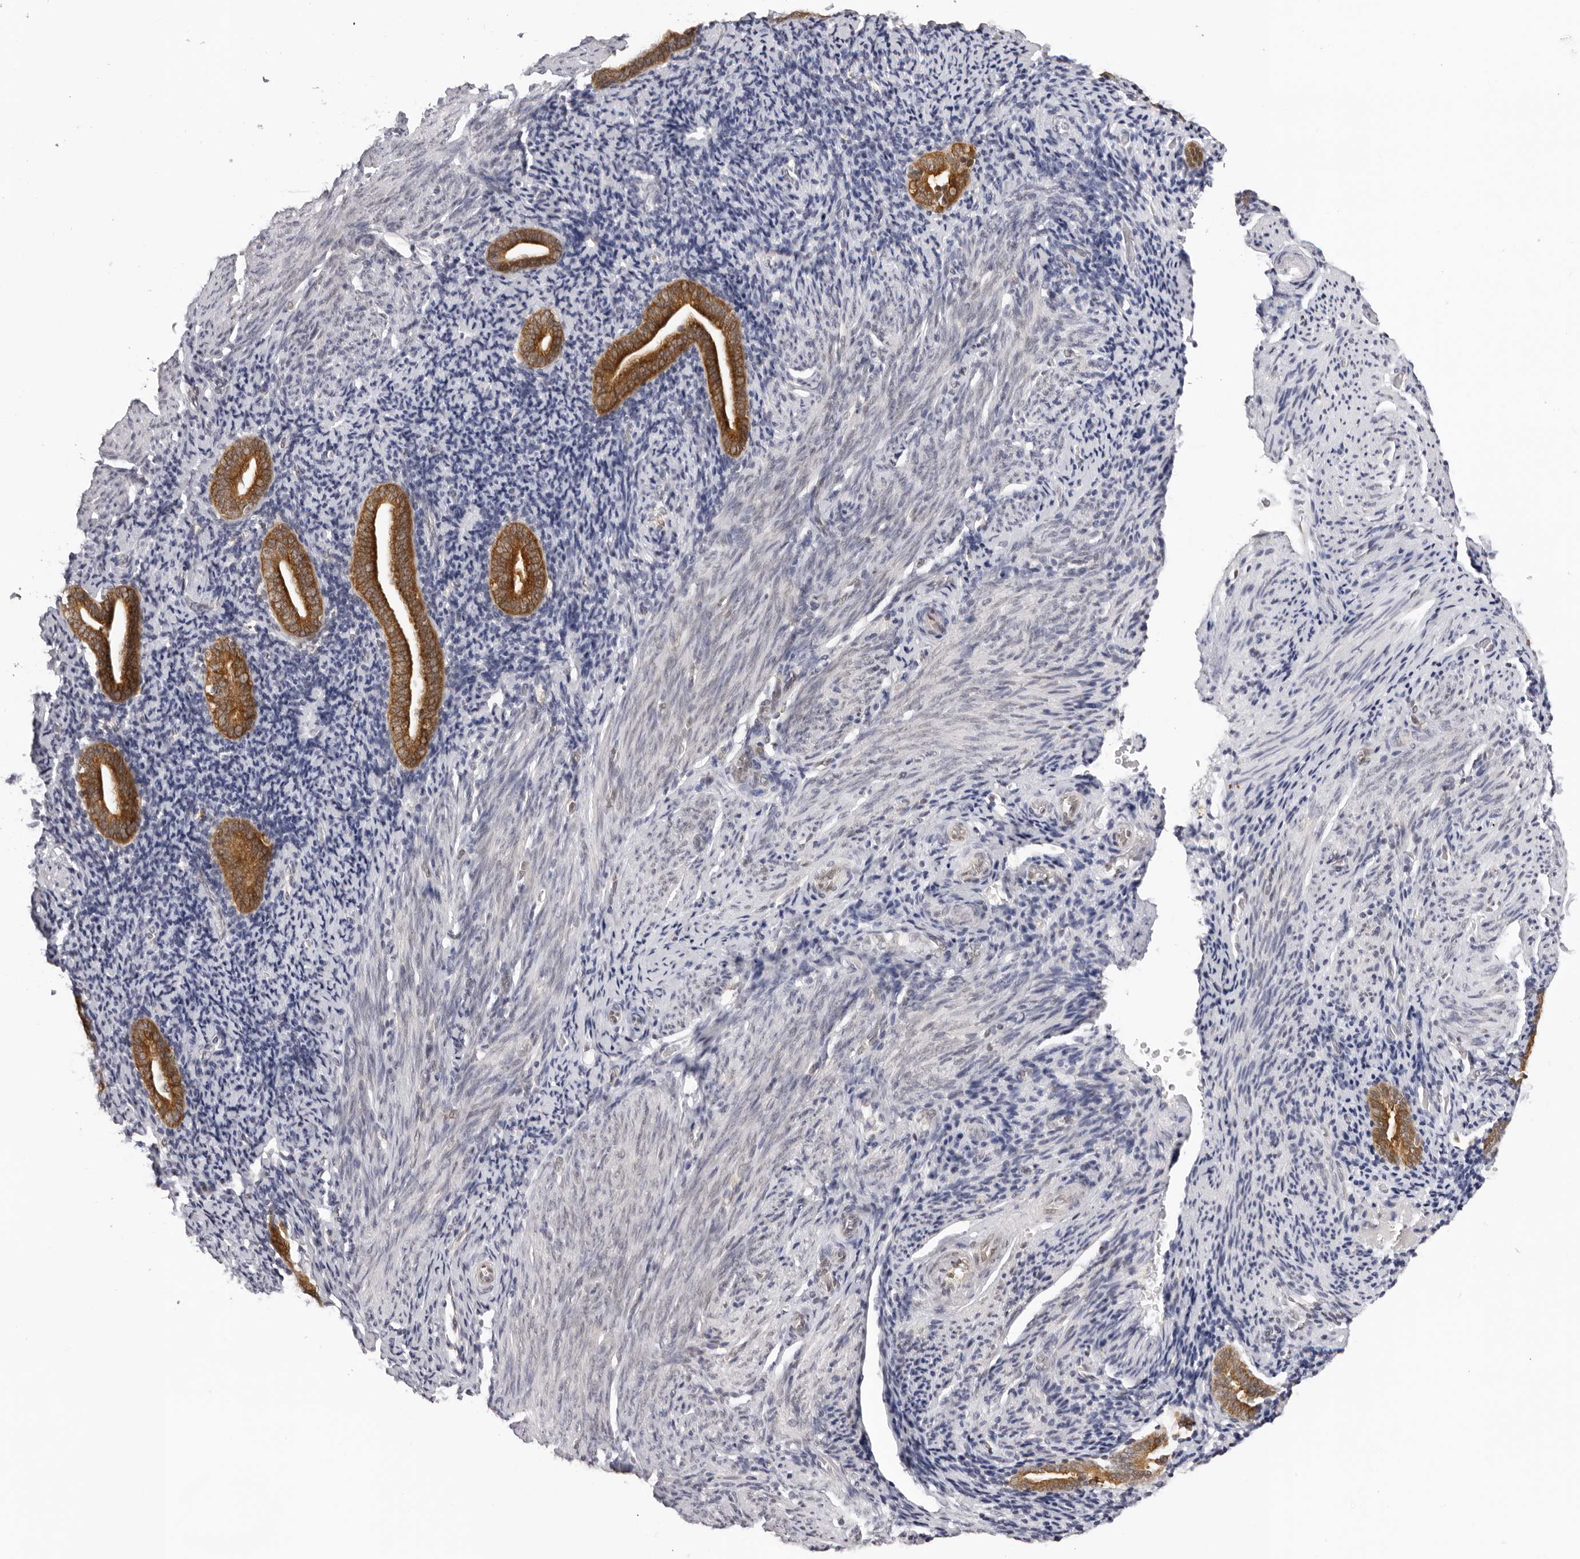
{"staining": {"intensity": "negative", "quantity": "none", "location": "none"}, "tissue": "endometrium", "cell_type": "Cells in endometrial stroma", "image_type": "normal", "snomed": [{"axis": "morphology", "description": "Normal tissue, NOS"}, {"axis": "topography", "description": "Endometrium"}], "caption": "Unremarkable endometrium was stained to show a protein in brown. There is no significant staining in cells in endometrial stroma.", "gene": "WDR77", "patient": {"sex": "female", "age": 51}}